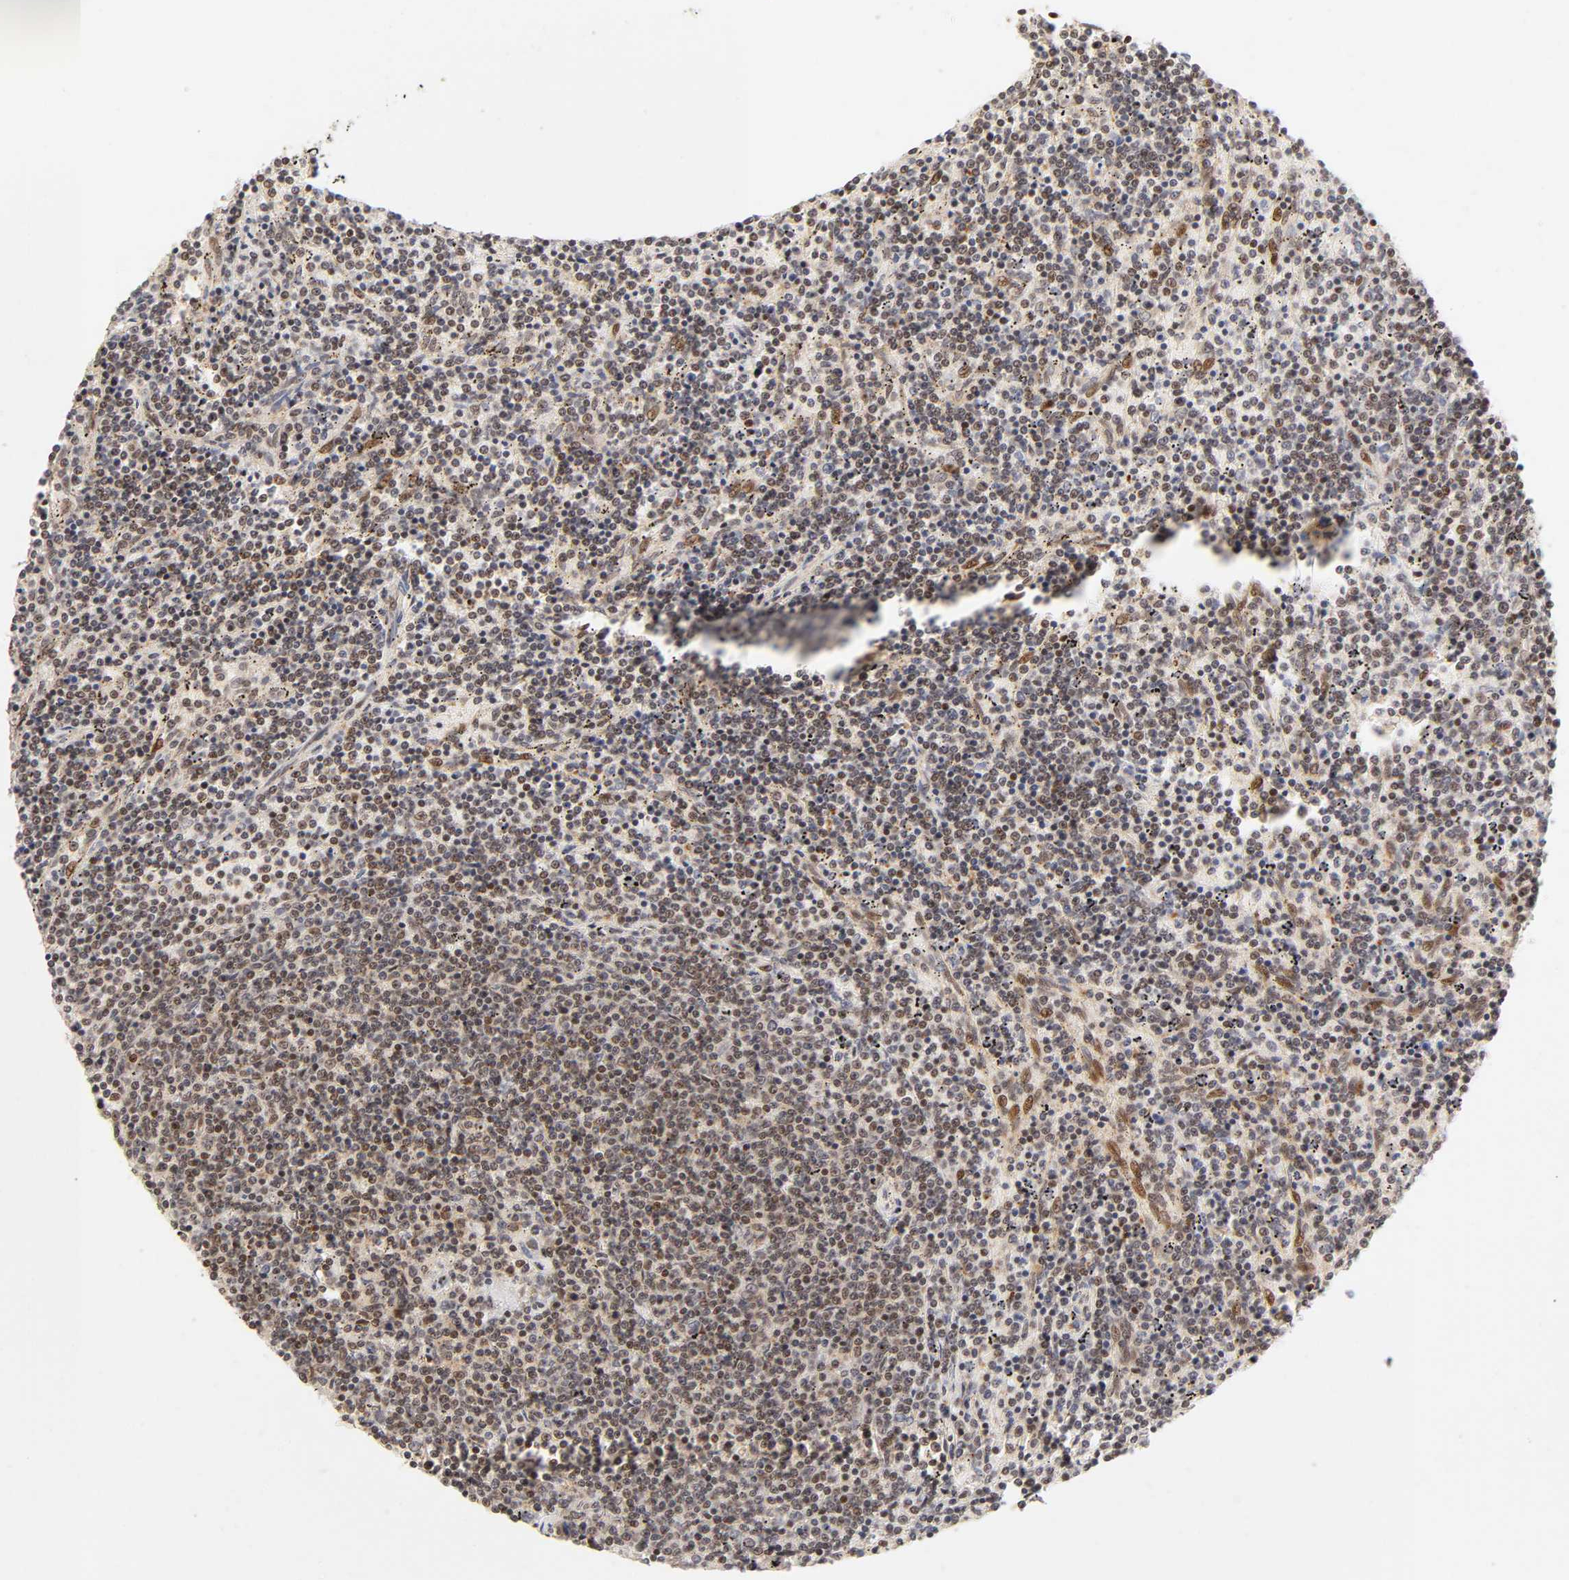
{"staining": {"intensity": "weak", "quantity": "25%-75%", "location": "cytoplasmic/membranous,nuclear"}, "tissue": "lymphoma", "cell_type": "Tumor cells", "image_type": "cancer", "snomed": [{"axis": "morphology", "description": "Malignant lymphoma, non-Hodgkin's type, Low grade"}, {"axis": "topography", "description": "Spleen"}], "caption": "DAB (3,3'-diaminobenzidine) immunohistochemical staining of low-grade malignant lymphoma, non-Hodgkin's type exhibits weak cytoplasmic/membranous and nuclear protein expression in about 25%-75% of tumor cells.", "gene": "TAF10", "patient": {"sex": "female", "age": 50}}